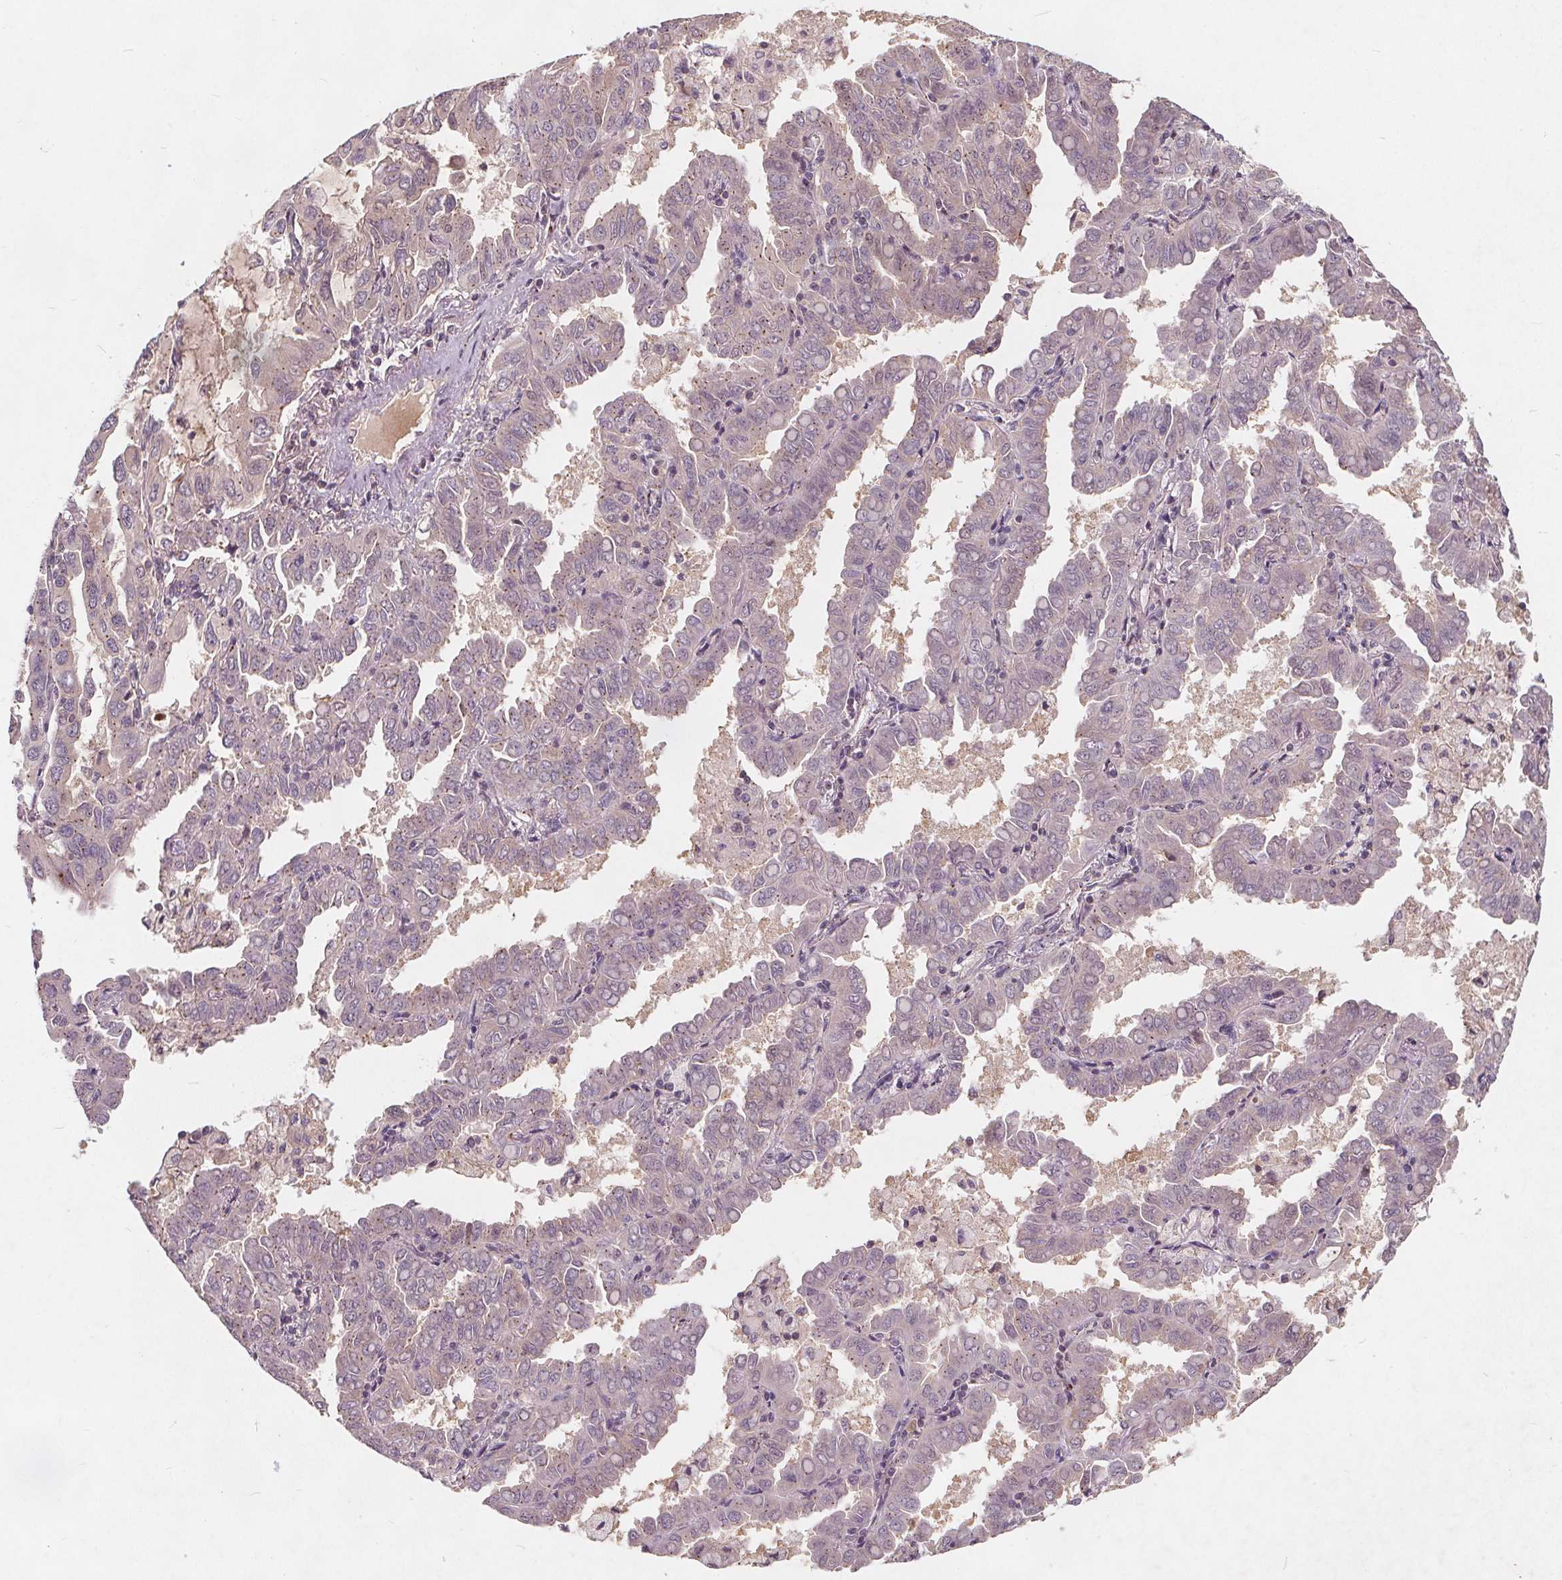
{"staining": {"intensity": "negative", "quantity": "none", "location": "none"}, "tissue": "lung cancer", "cell_type": "Tumor cells", "image_type": "cancer", "snomed": [{"axis": "morphology", "description": "Adenocarcinoma, NOS"}, {"axis": "topography", "description": "Lung"}], "caption": "Tumor cells are negative for protein expression in human lung cancer.", "gene": "CSNK1G2", "patient": {"sex": "male", "age": 64}}